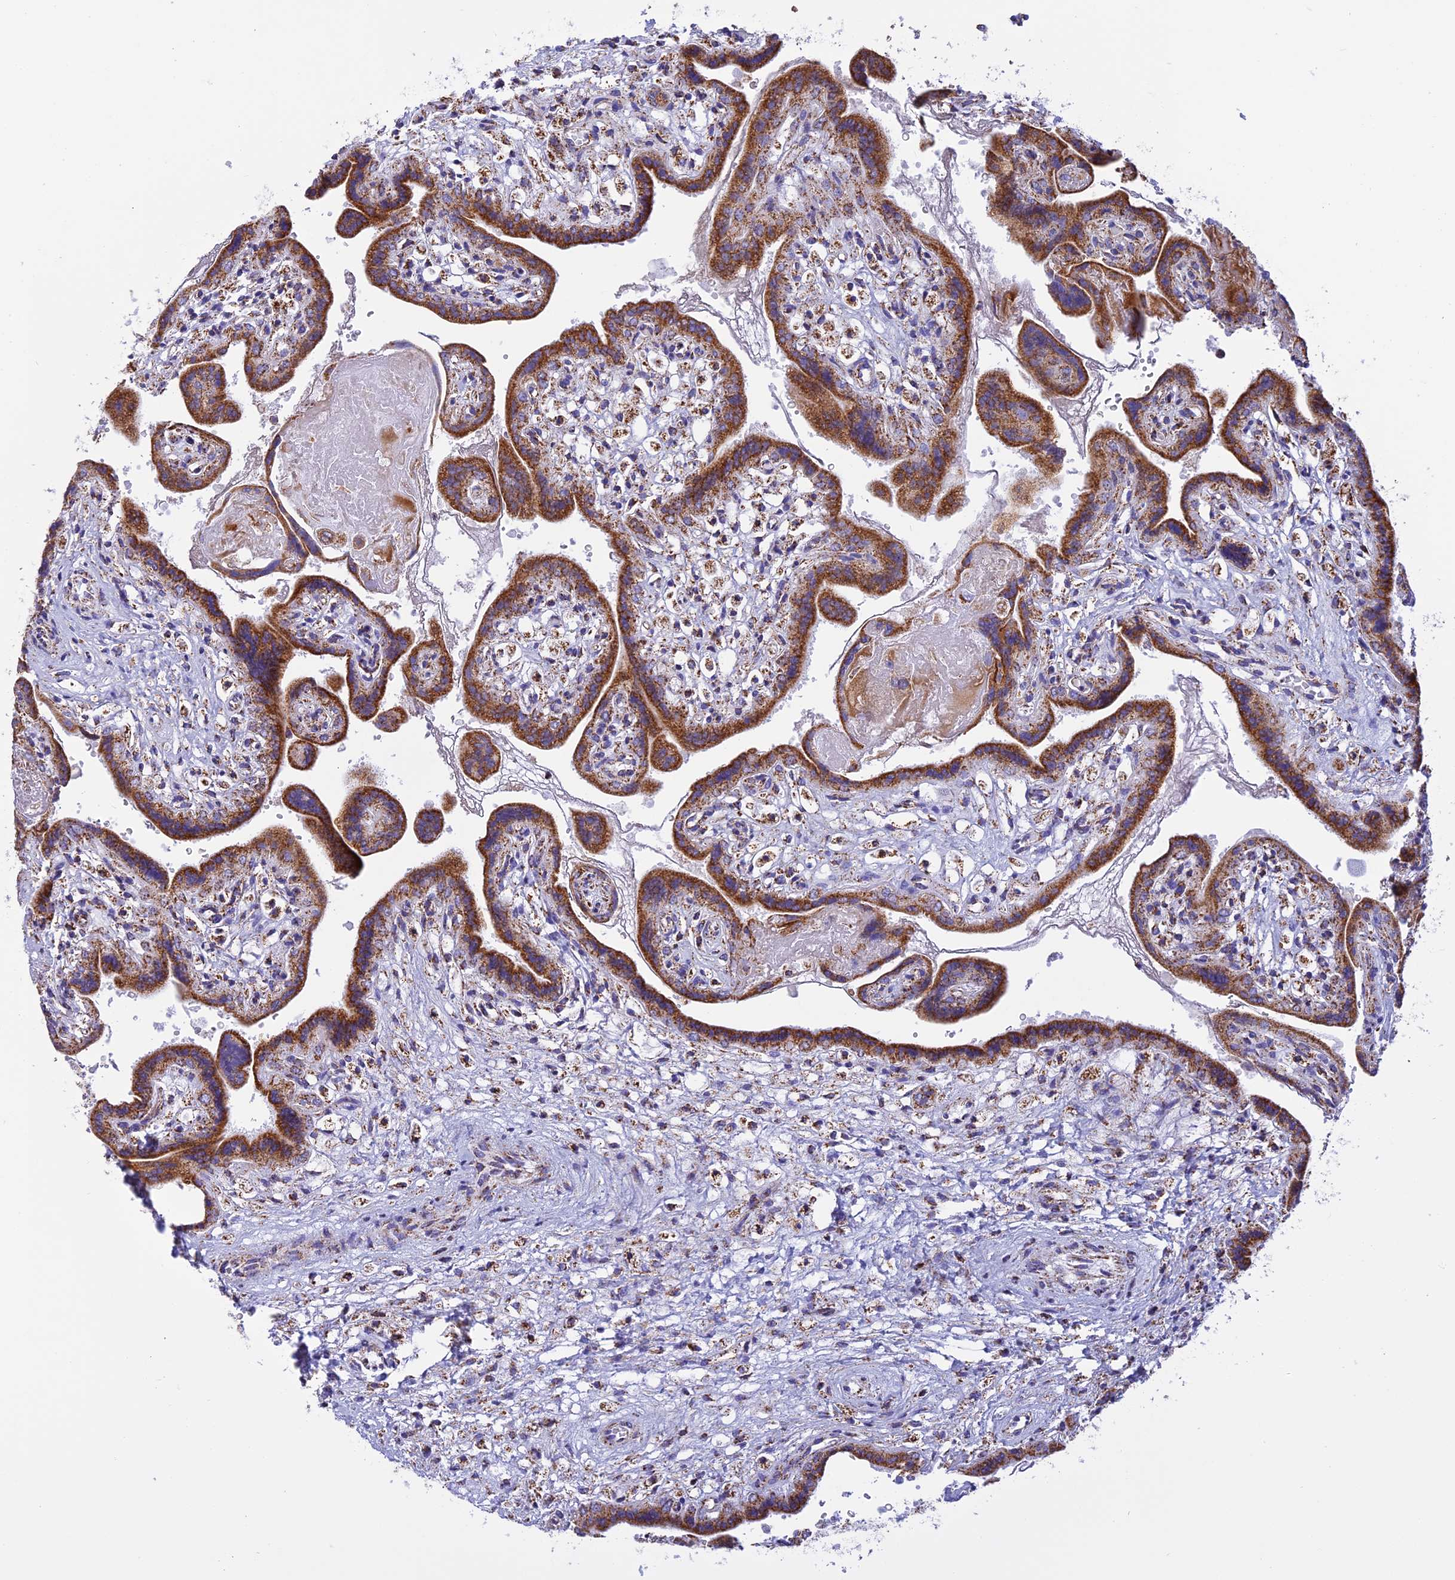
{"staining": {"intensity": "weak", "quantity": "<25%", "location": "cytoplasmic/membranous"}, "tissue": "placenta", "cell_type": "Decidual cells", "image_type": "normal", "snomed": [{"axis": "morphology", "description": "Normal tissue, NOS"}, {"axis": "topography", "description": "Placenta"}], "caption": "This is an immunohistochemistry (IHC) image of normal human placenta. There is no staining in decidual cells.", "gene": "KCNG1", "patient": {"sex": "female", "age": 37}}